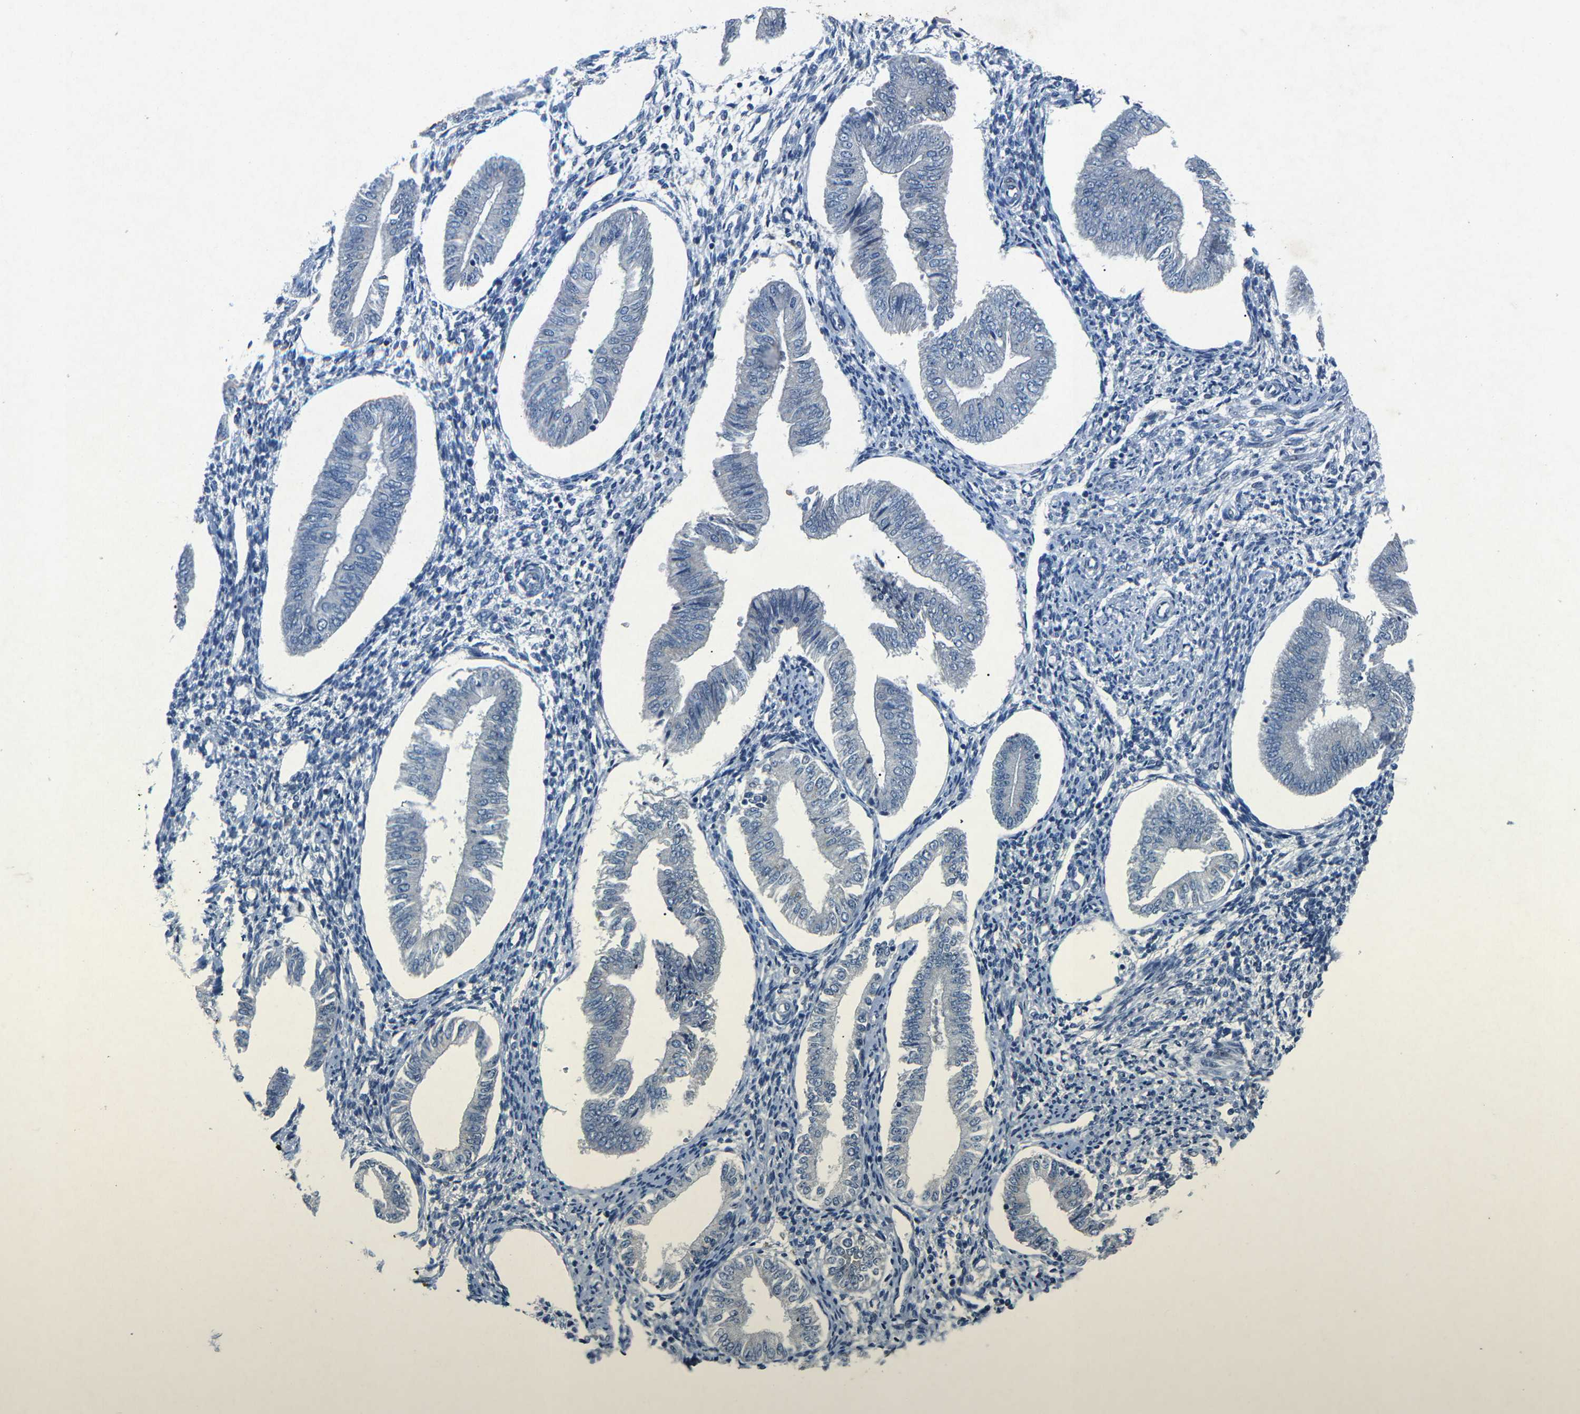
{"staining": {"intensity": "negative", "quantity": "none", "location": "none"}, "tissue": "endometrium", "cell_type": "Cells in endometrial stroma", "image_type": "normal", "snomed": [{"axis": "morphology", "description": "Normal tissue, NOS"}, {"axis": "topography", "description": "Endometrium"}], "caption": "Normal endometrium was stained to show a protein in brown. There is no significant expression in cells in endometrial stroma. (Stains: DAB (3,3'-diaminobenzidine) immunohistochemistry with hematoxylin counter stain, Microscopy: brightfield microscopy at high magnification).", "gene": "PLG", "patient": {"sex": "female", "age": 50}}